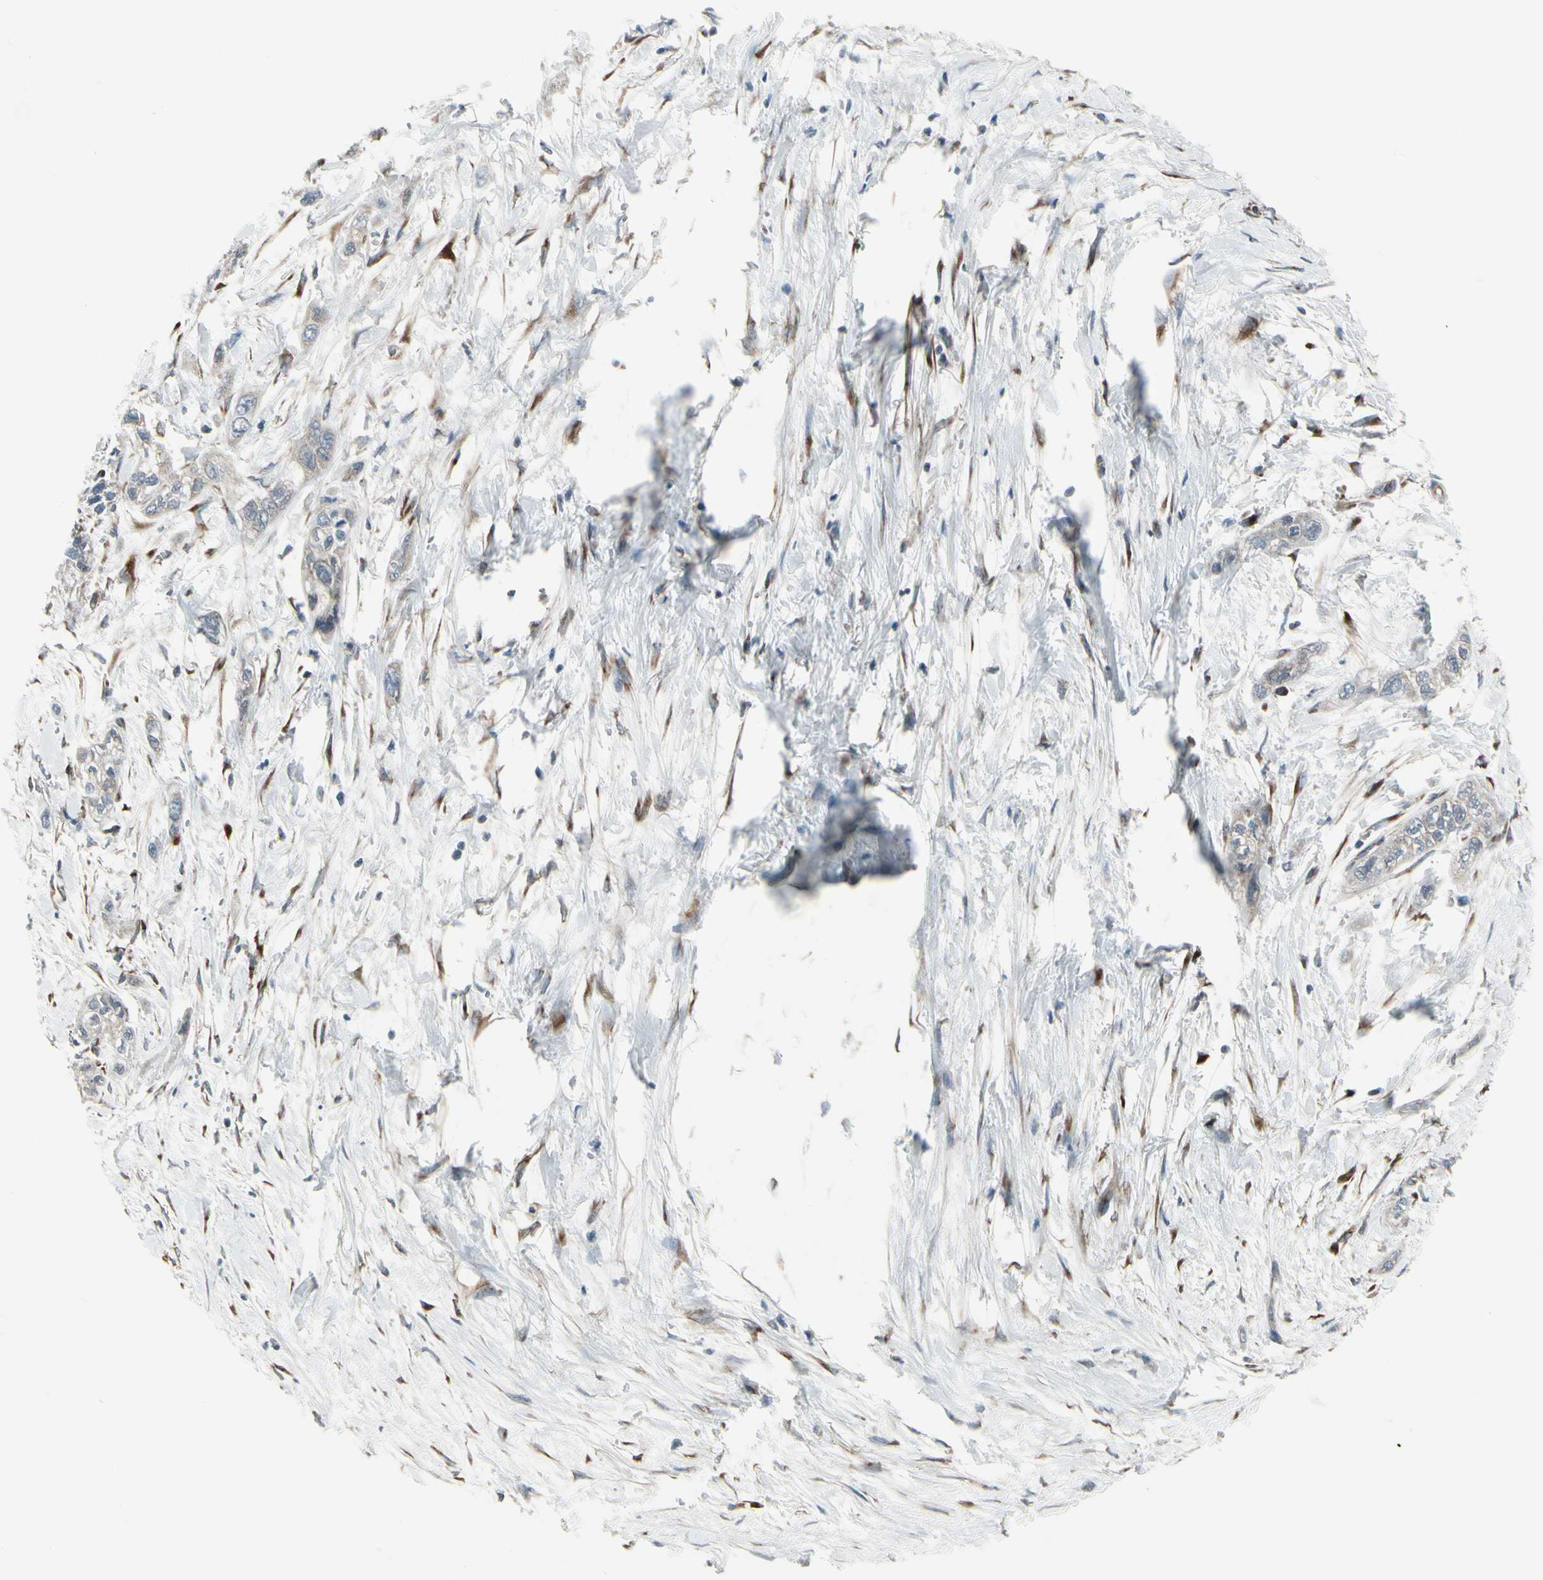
{"staining": {"intensity": "weak", "quantity": "25%-75%", "location": "cytoplasmic/membranous"}, "tissue": "pancreatic cancer", "cell_type": "Tumor cells", "image_type": "cancer", "snomed": [{"axis": "morphology", "description": "Adenocarcinoma, NOS"}, {"axis": "topography", "description": "Pancreas"}], "caption": "Adenocarcinoma (pancreatic) stained for a protein displays weak cytoplasmic/membranous positivity in tumor cells.", "gene": "FNDC3A", "patient": {"sex": "male", "age": 74}}